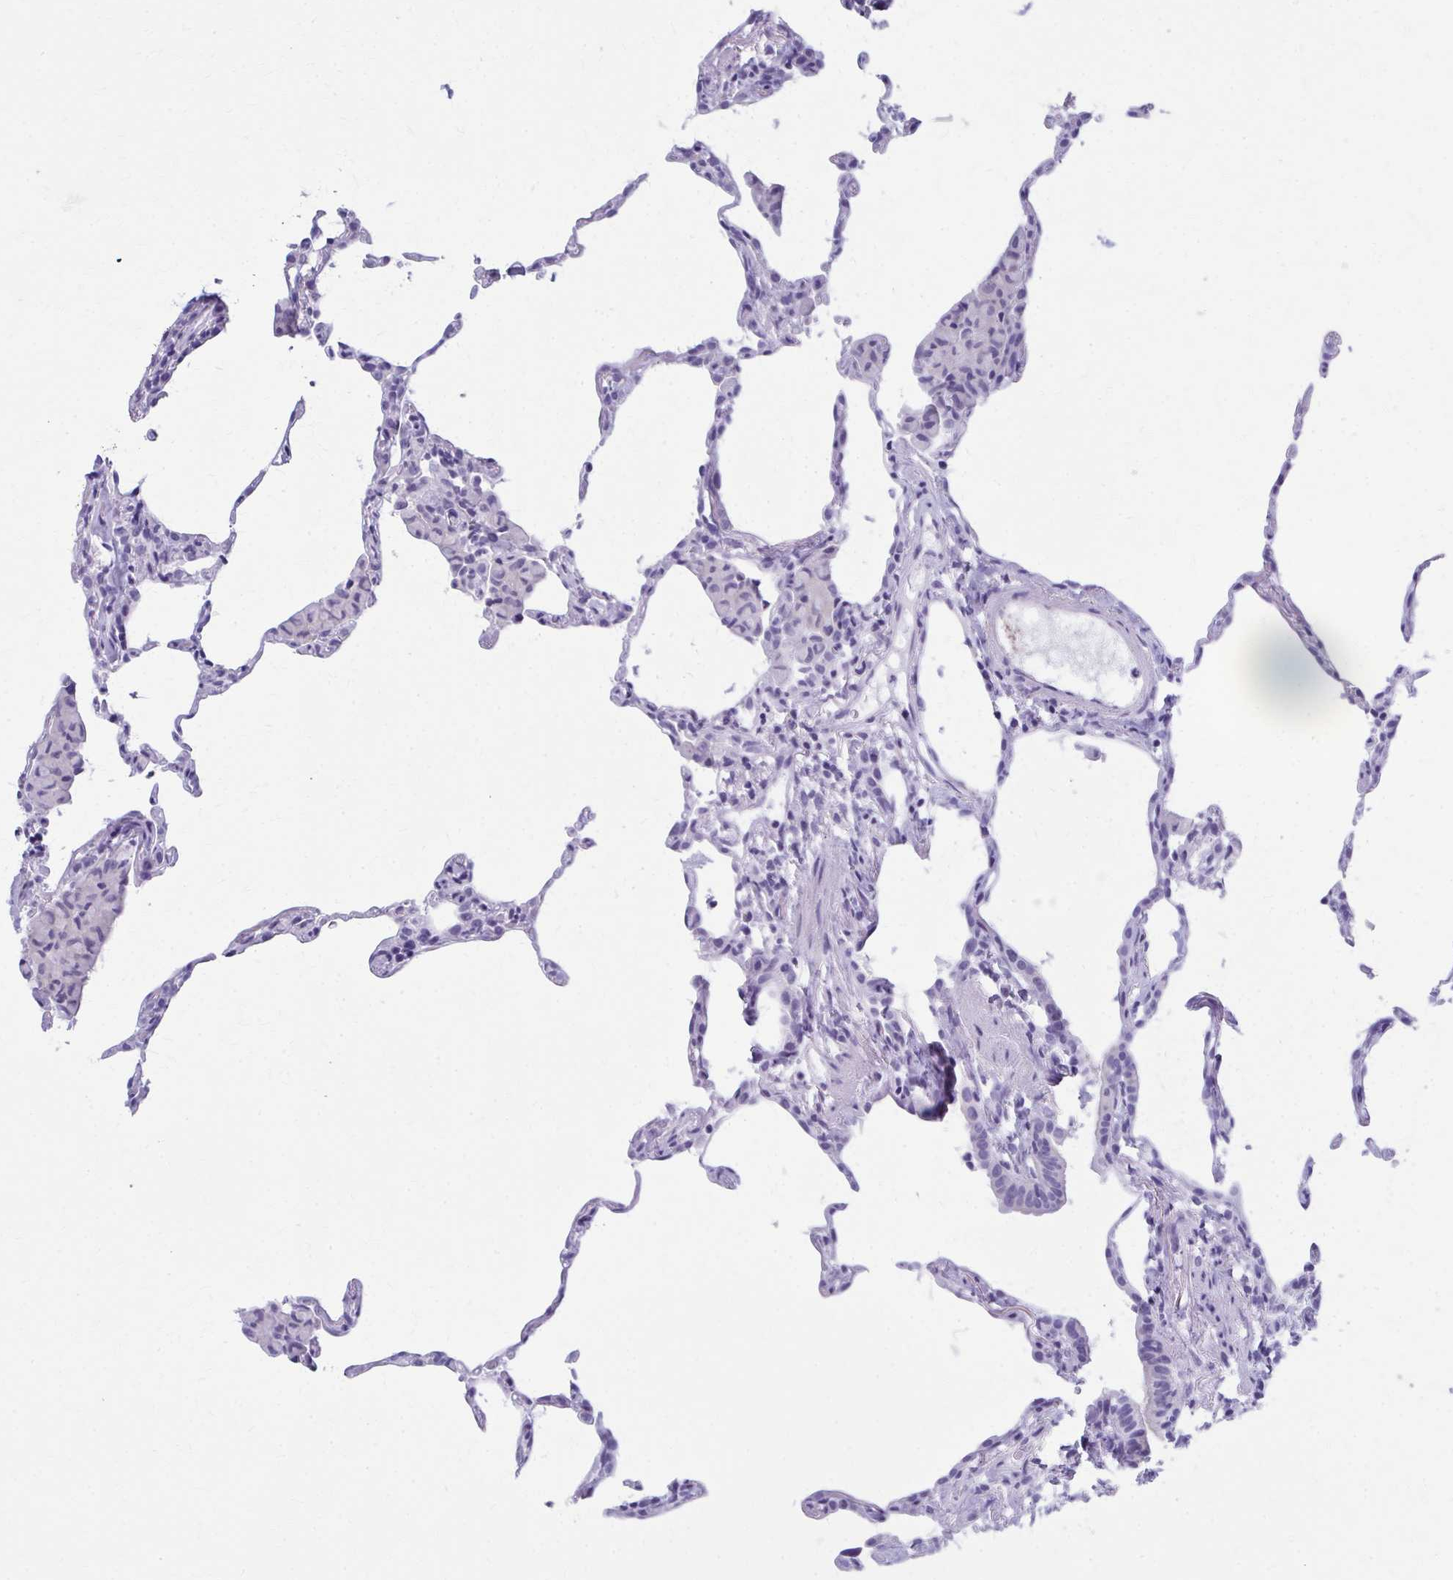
{"staining": {"intensity": "negative", "quantity": "none", "location": "none"}, "tissue": "lung", "cell_type": "Alveolar cells", "image_type": "normal", "snomed": [{"axis": "morphology", "description": "Normal tissue, NOS"}, {"axis": "topography", "description": "Lung"}], "caption": "Immunohistochemistry (IHC) of normal lung shows no expression in alveolar cells.", "gene": "MPLKIP", "patient": {"sex": "female", "age": 57}}